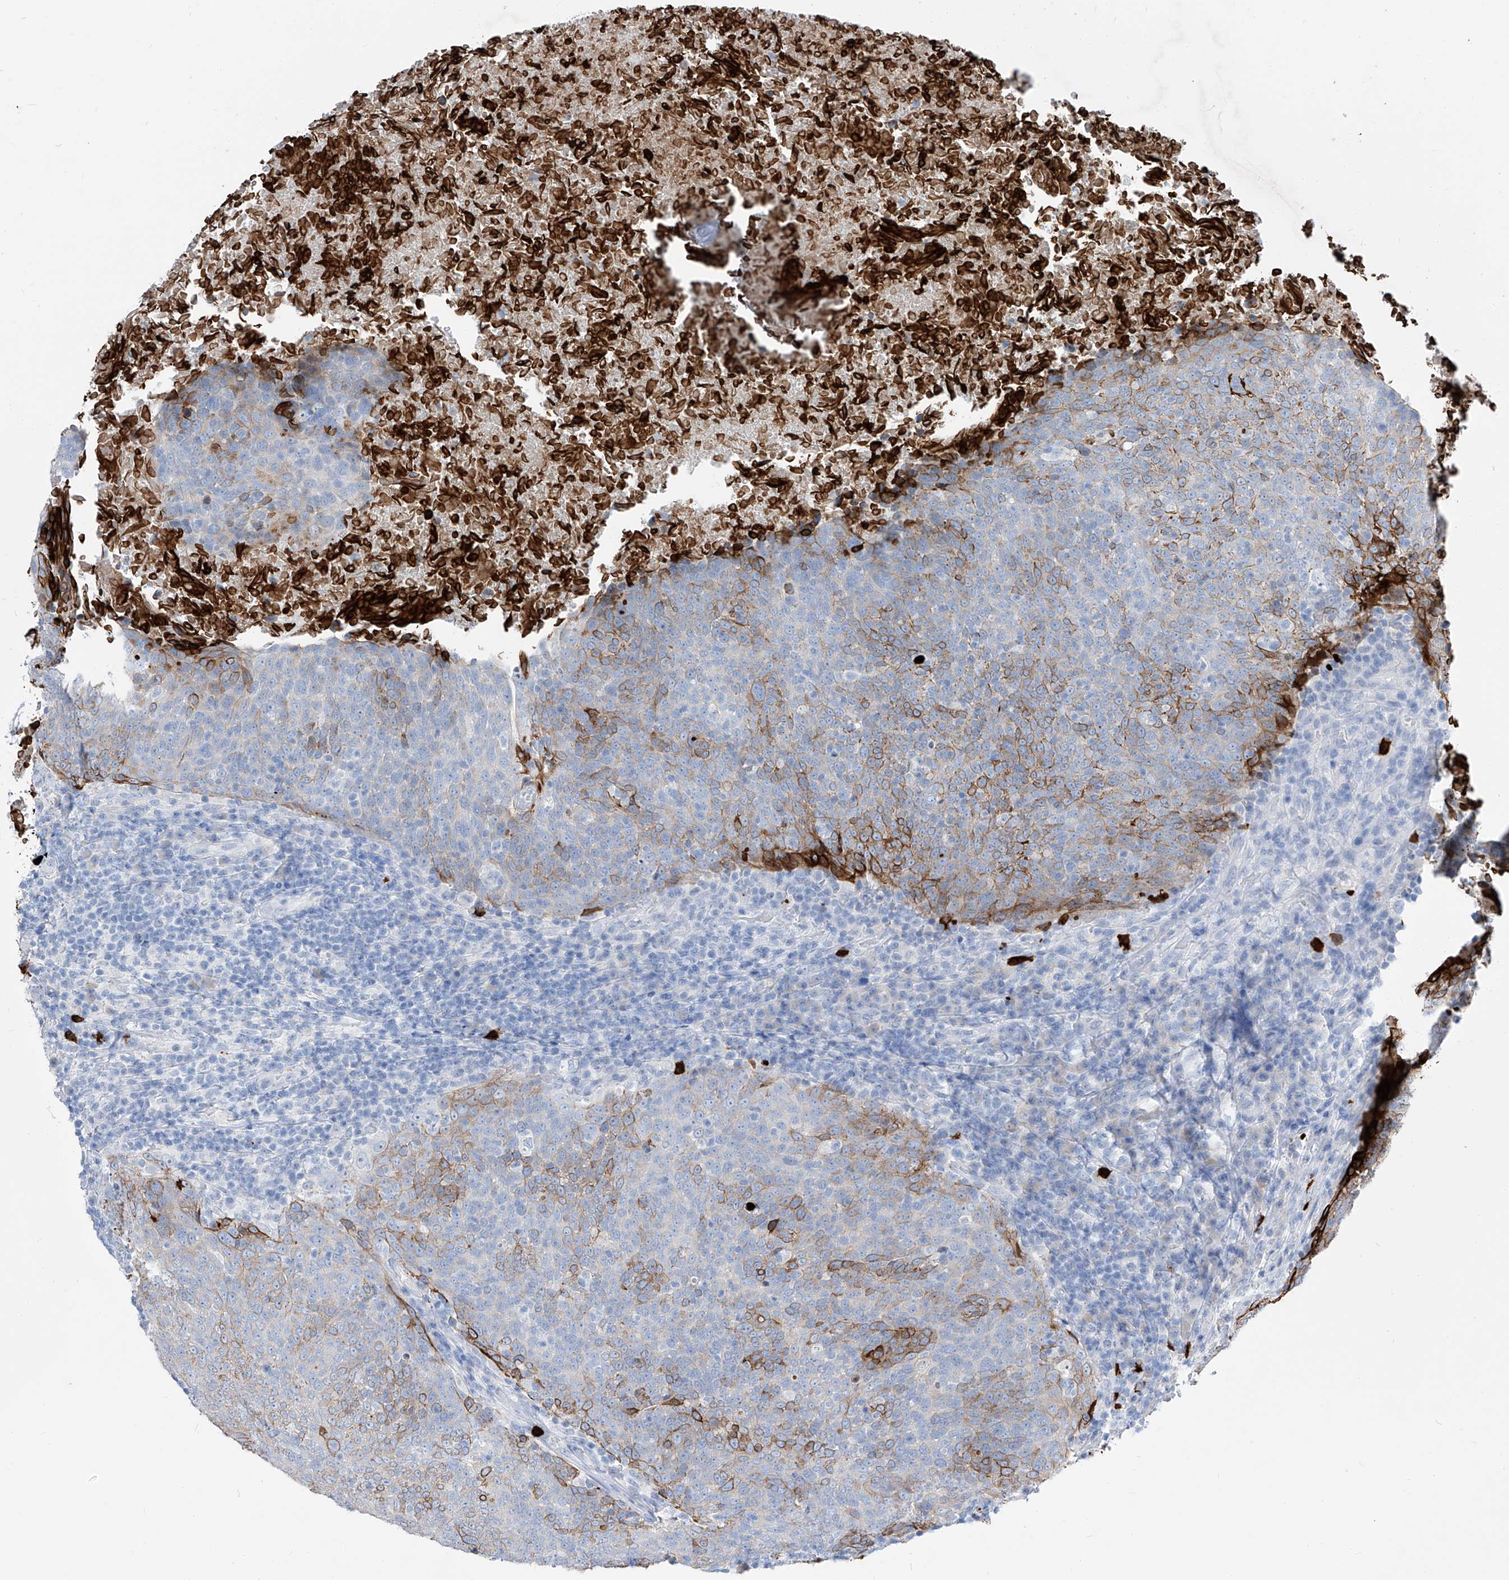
{"staining": {"intensity": "strong", "quantity": "<25%", "location": "cytoplasmic/membranous"}, "tissue": "head and neck cancer", "cell_type": "Tumor cells", "image_type": "cancer", "snomed": [{"axis": "morphology", "description": "Squamous cell carcinoma, NOS"}, {"axis": "morphology", "description": "Squamous cell carcinoma, metastatic, NOS"}, {"axis": "topography", "description": "Lymph node"}, {"axis": "topography", "description": "Head-Neck"}], "caption": "Head and neck metastatic squamous cell carcinoma stained with a protein marker exhibits strong staining in tumor cells.", "gene": "FRS3", "patient": {"sex": "male", "age": 62}}